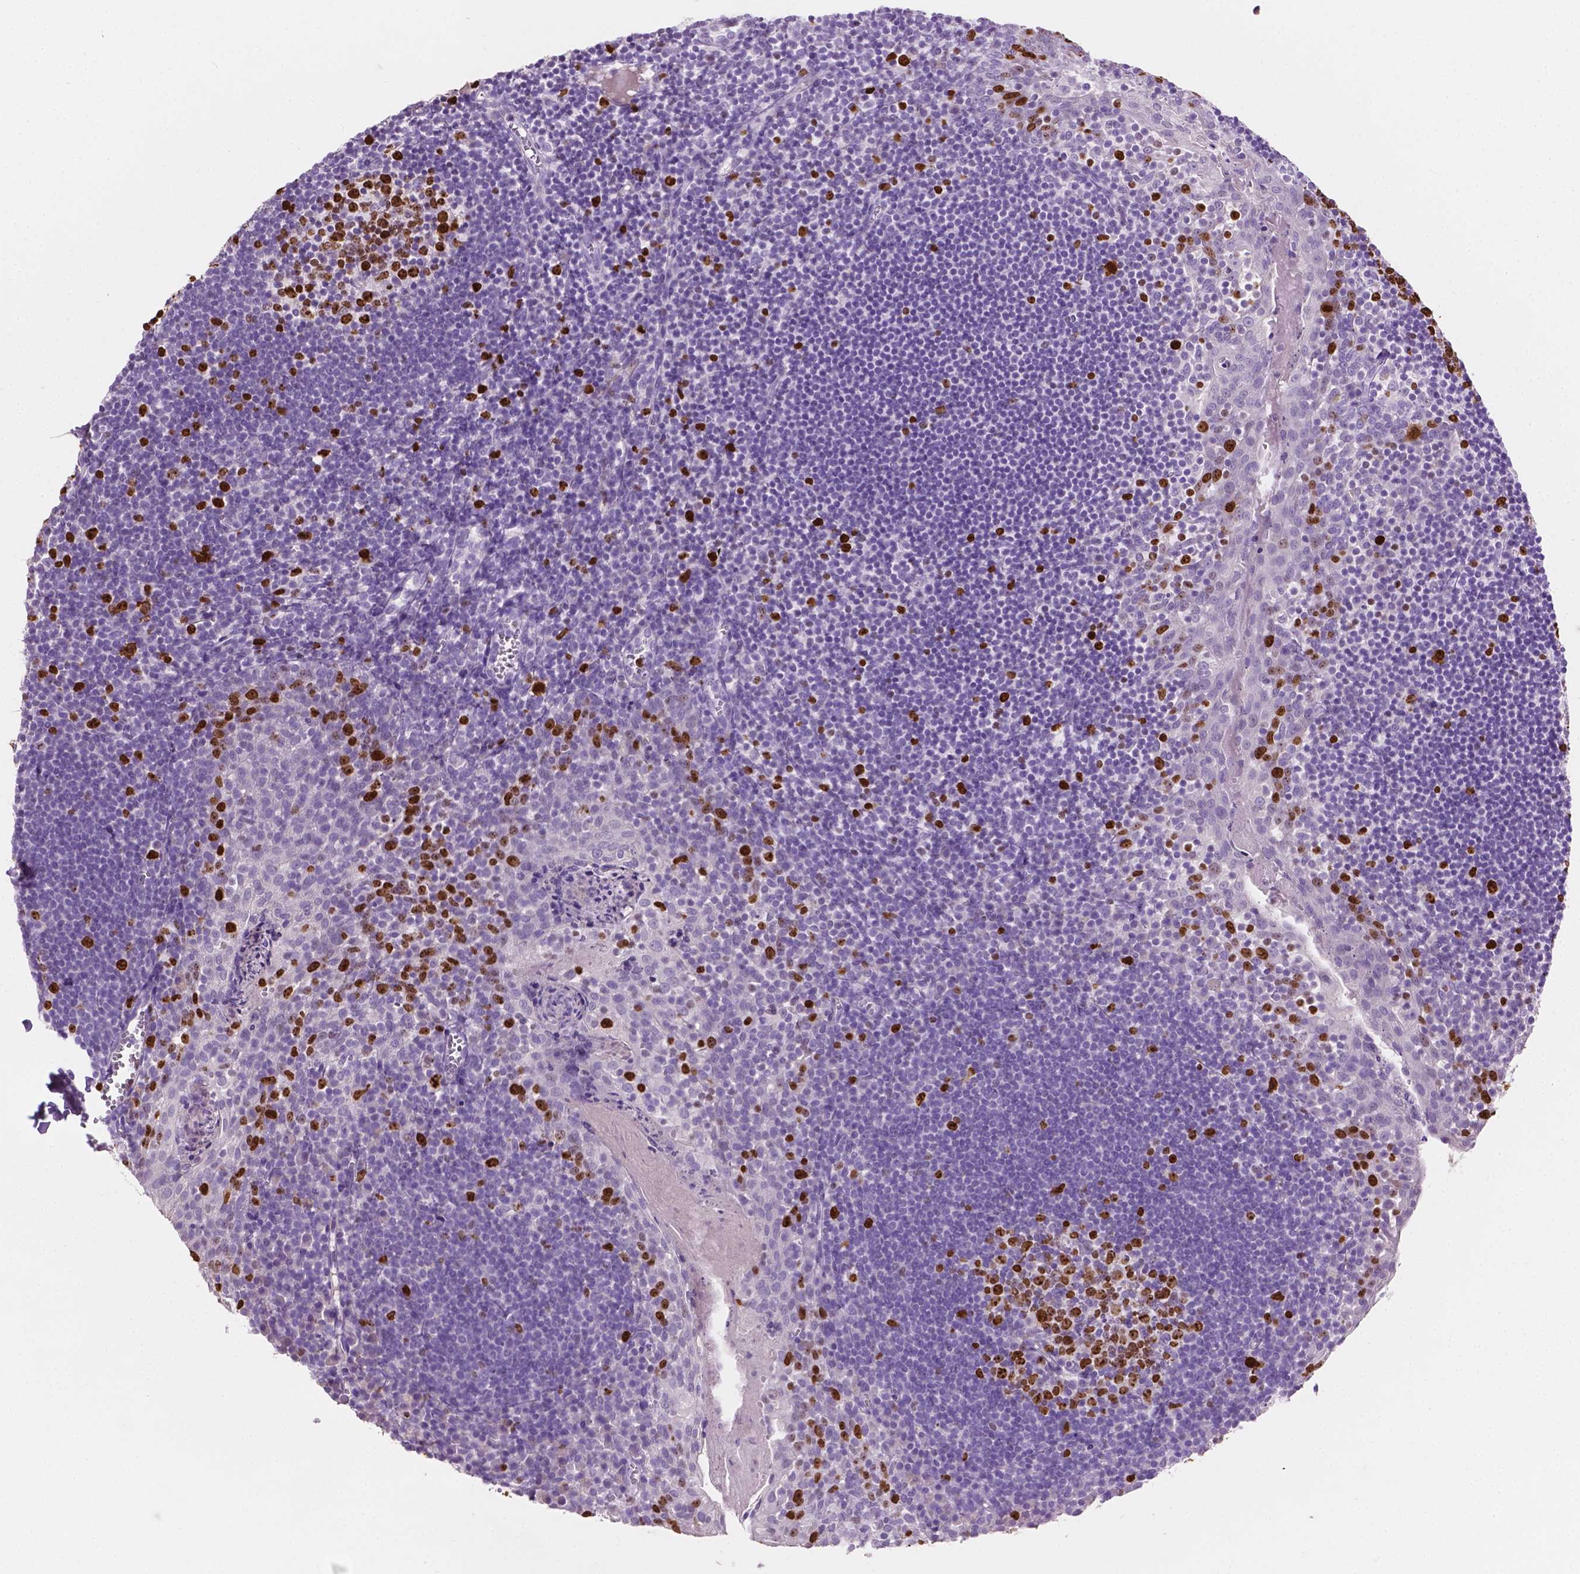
{"staining": {"intensity": "strong", "quantity": ">75%", "location": "nuclear"}, "tissue": "lymph node", "cell_type": "Germinal center cells", "image_type": "normal", "snomed": [{"axis": "morphology", "description": "Normal tissue, NOS"}, {"axis": "topography", "description": "Lymph node"}], "caption": "Strong nuclear staining for a protein is appreciated in approximately >75% of germinal center cells of unremarkable lymph node using immunohistochemistry.", "gene": "SIAH2", "patient": {"sex": "female", "age": 21}}